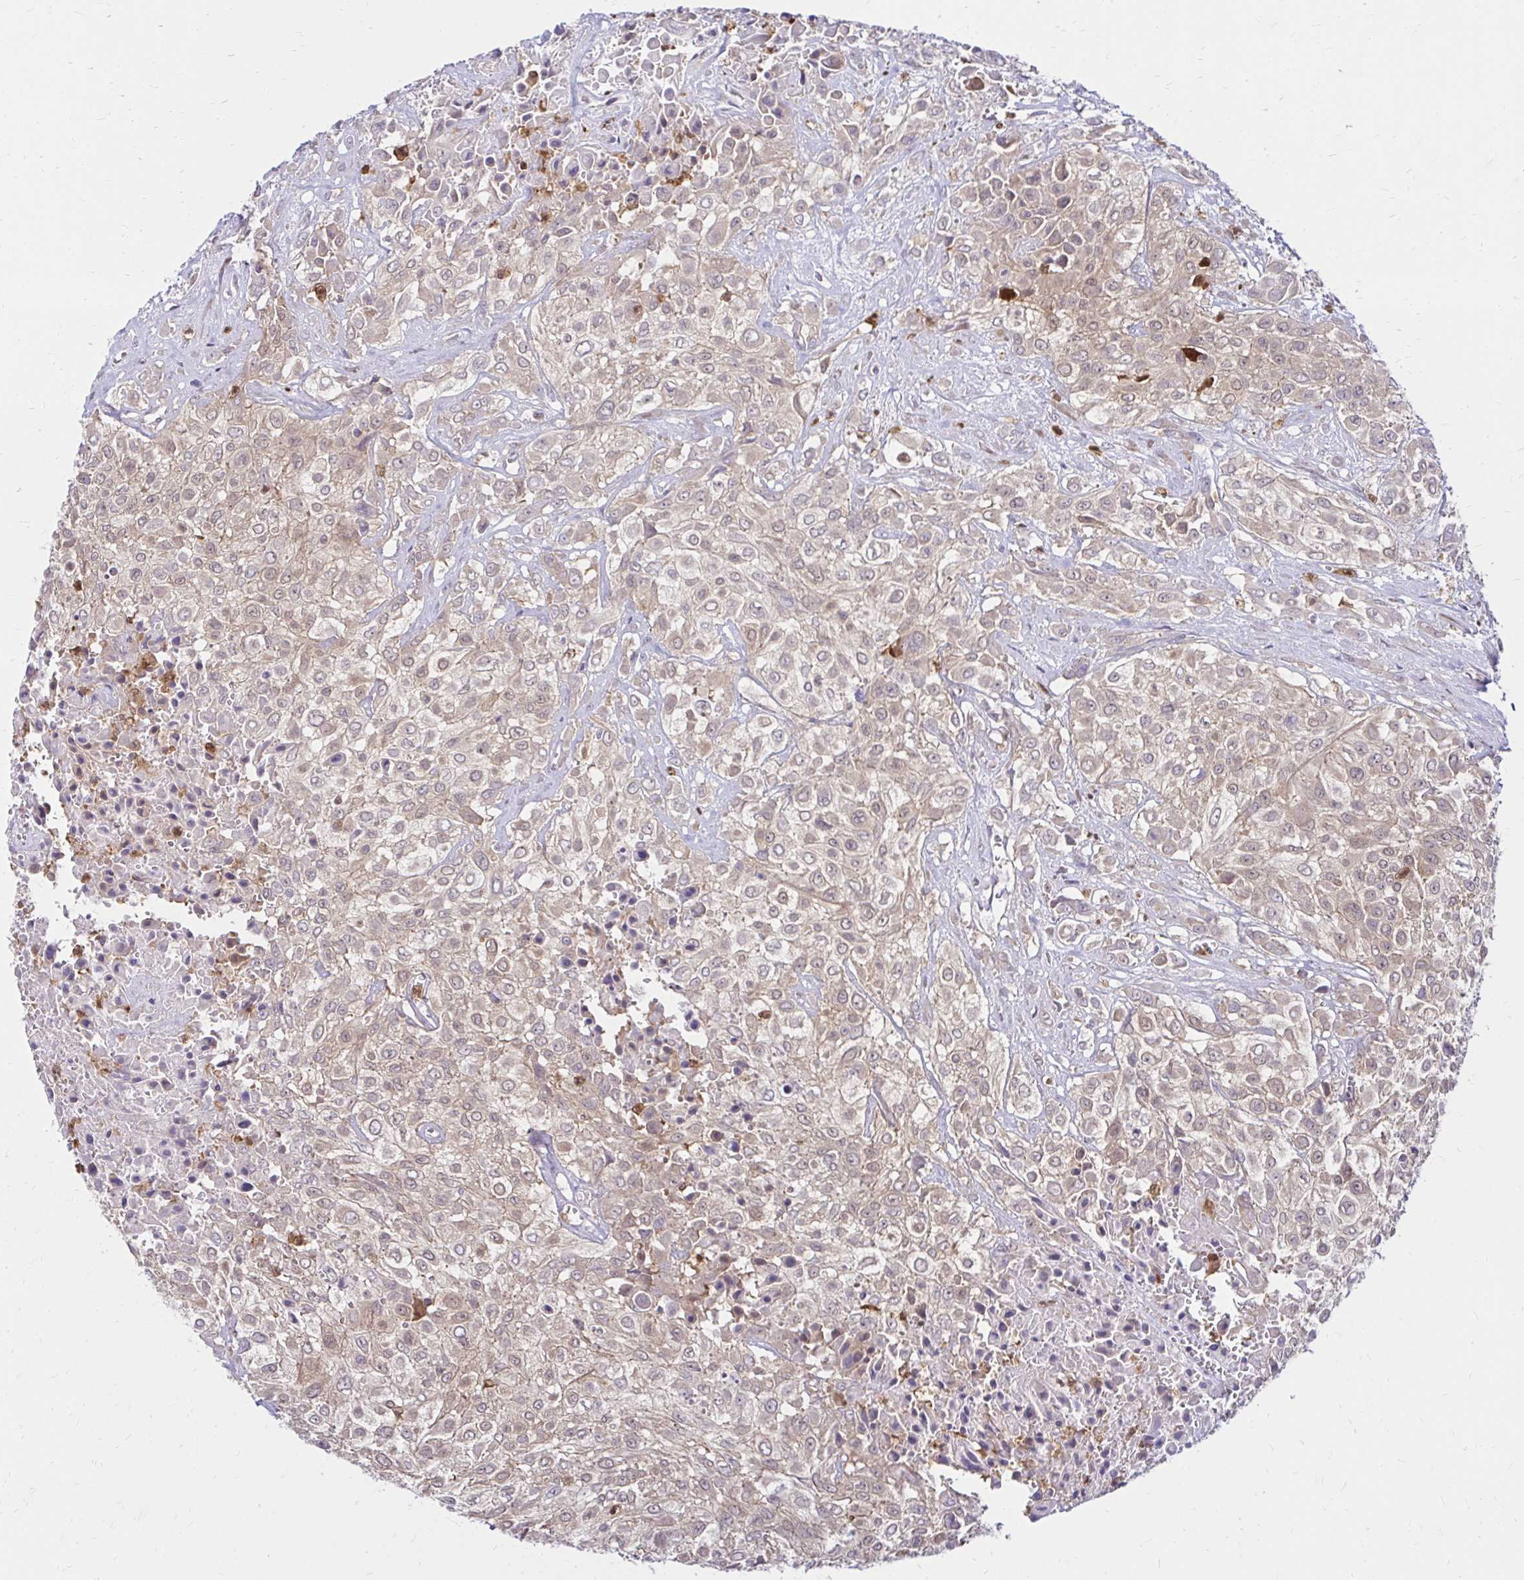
{"staining": {"intensity": "weak", "quantity": ">75%", "location": "cytoplasmic/membranous"}, "tissue": "urothelial cancer", "cell_type": "Tumor cells", "image_type": "cancer", "snomed": [{"axis": "morphology", "description": "Urothelial carcinoma, High grade"}, {"axis": "topography", "description": "Urinary bladder"}], "caption": "Approximately >75% of tumor cells in high-grade urothelial carcinoma reveal weak cytoplasmic/membranous protein expression as visualized by brown immunohistochemical staining.", "gene": "PYCARD", "patient": {"sex": "male", "age": 57}}